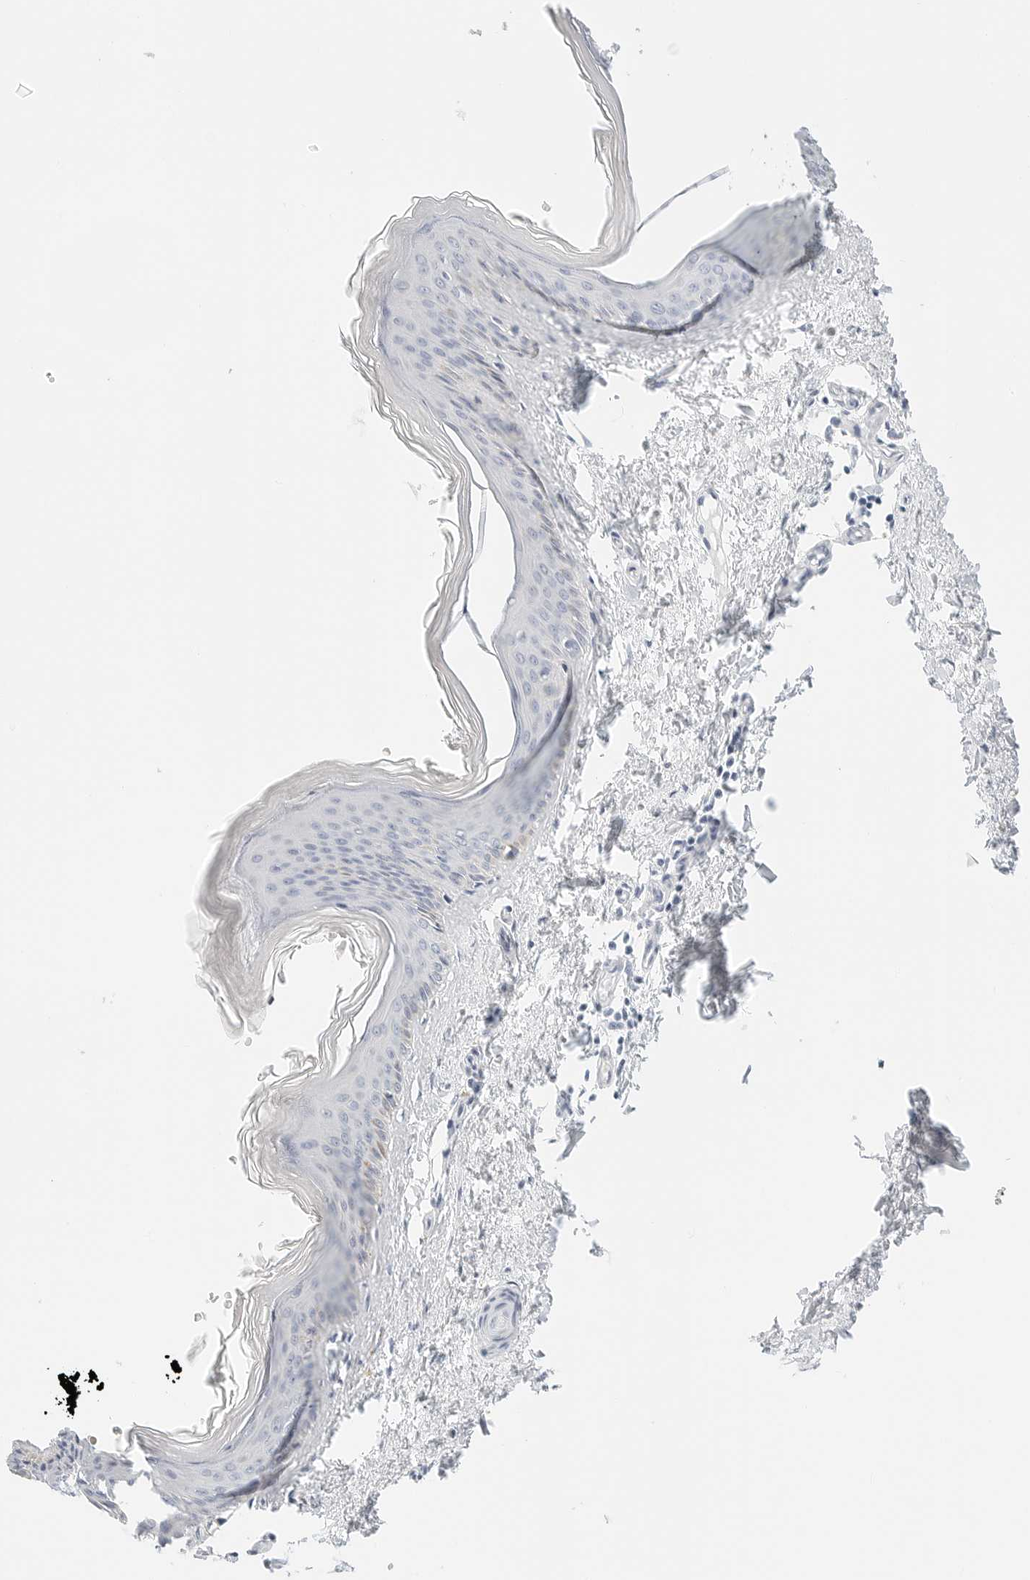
{"staining": {"intensity": "negative", "quantity": "none", "location": "none"}, "tissue": "skin", "cell_type": "Fibroblasts", "image_type": "normal", "snomed": [{"axis": "morphology", "description": "Normal tissue, NOS"}, {"axis": "topography", "description": "Skin"}], "caption": "IHC image of benign human skin stained for a protein (brown), which exhibits no positivity in fibroblasts. (DAB immunohistochemistry (IHC), high magnification).", "gene": "CD22", "patient": {"sex": "female", "age": 27}}